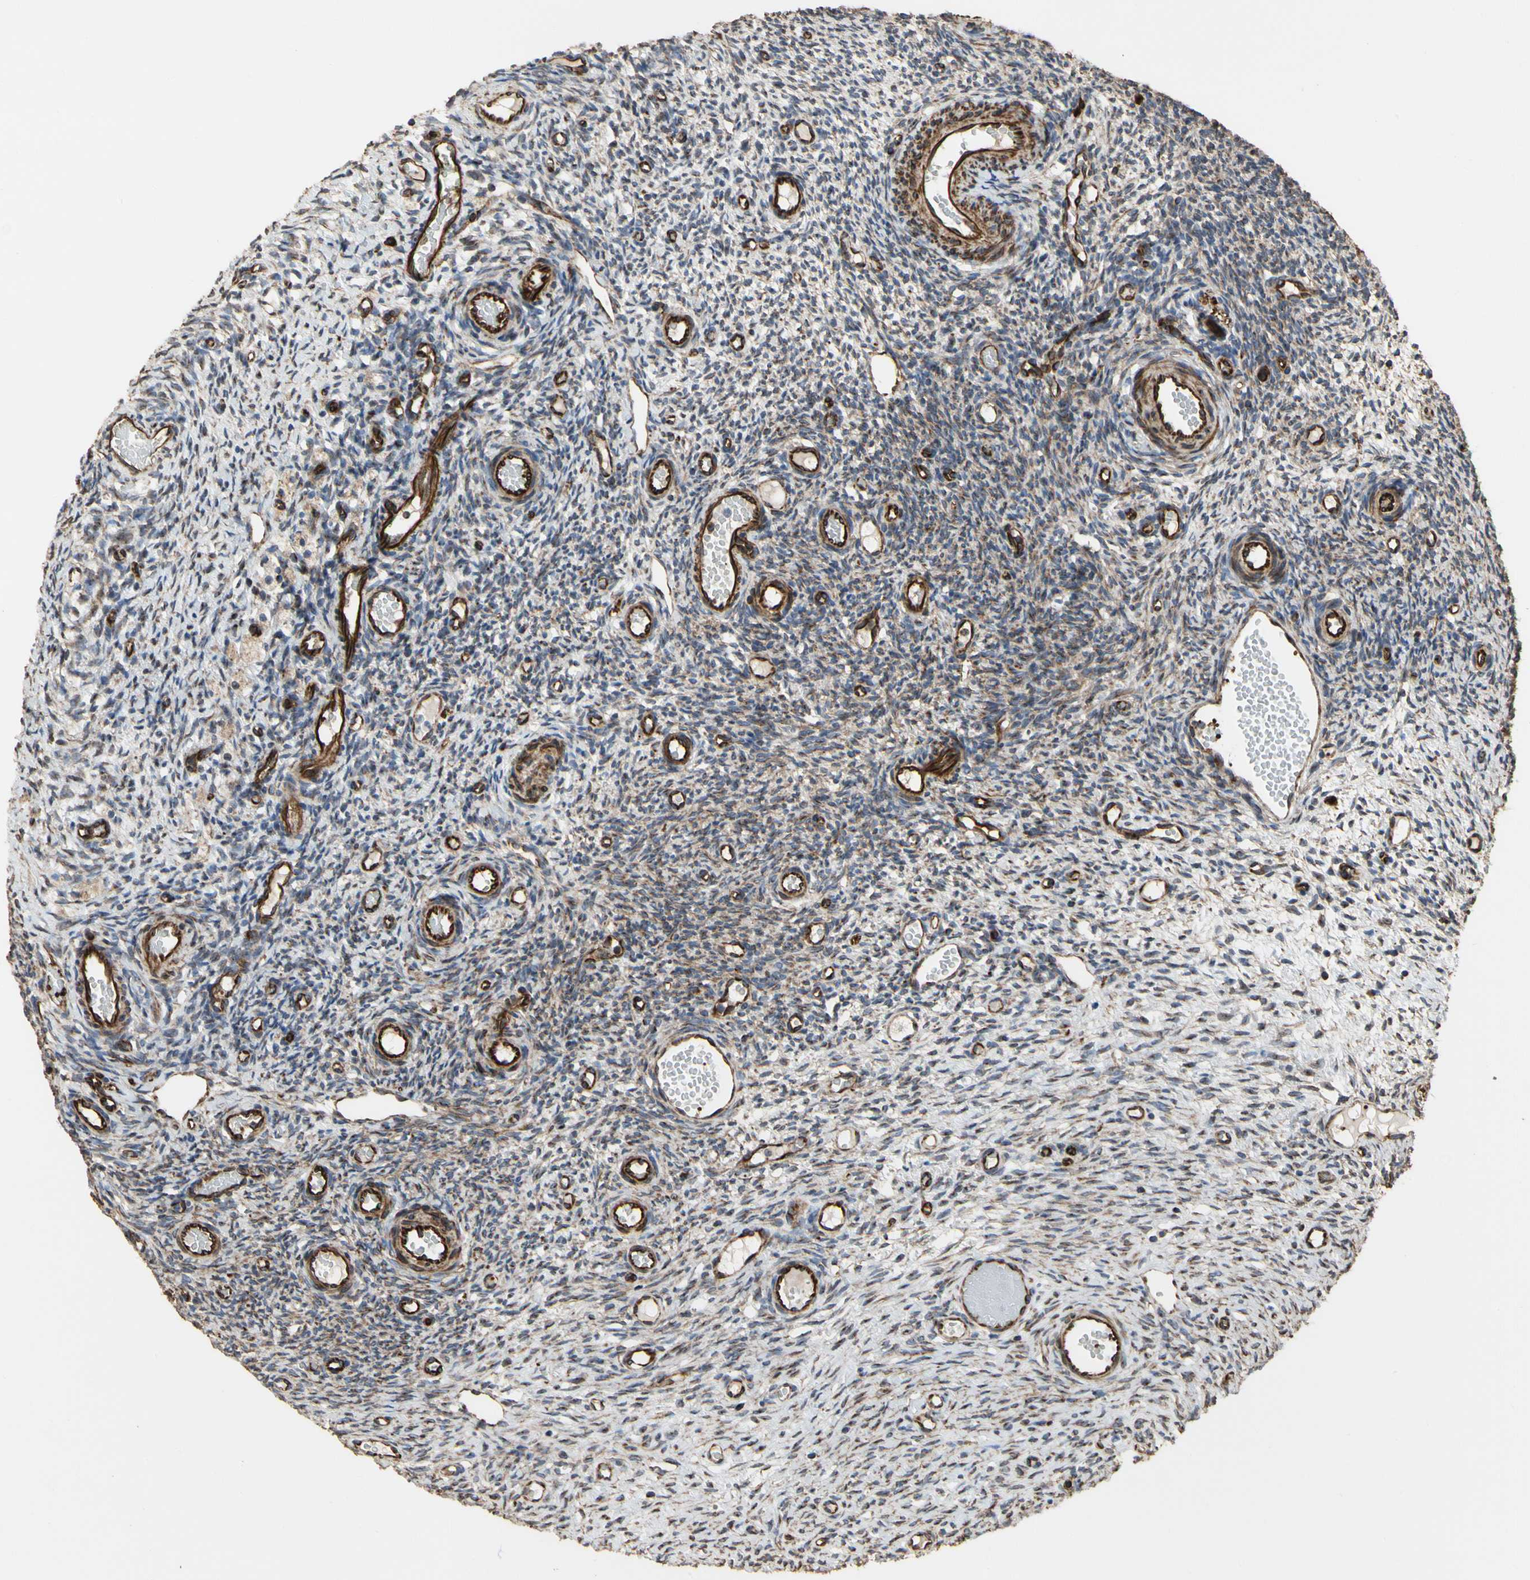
{"staining": {"intensity": "moderate", "quantity": ">75%", "location": "cytoplasmic/membranous"}, "tissue": "ovary", "cell_type": "Follicle cells", "image_type": "normal", "snomed": [{"axis": "morphology", "description": "Normal tissue, NOS"}, {"axis": "topography", "description": "Ovary"}], "caption": "Moderate cytoplasmic/membranous protein staining is seen in about >75% of follicle cells in ovary.", "gene": "TUBA1A", "patient": {"sex": "female", "age": 35}}